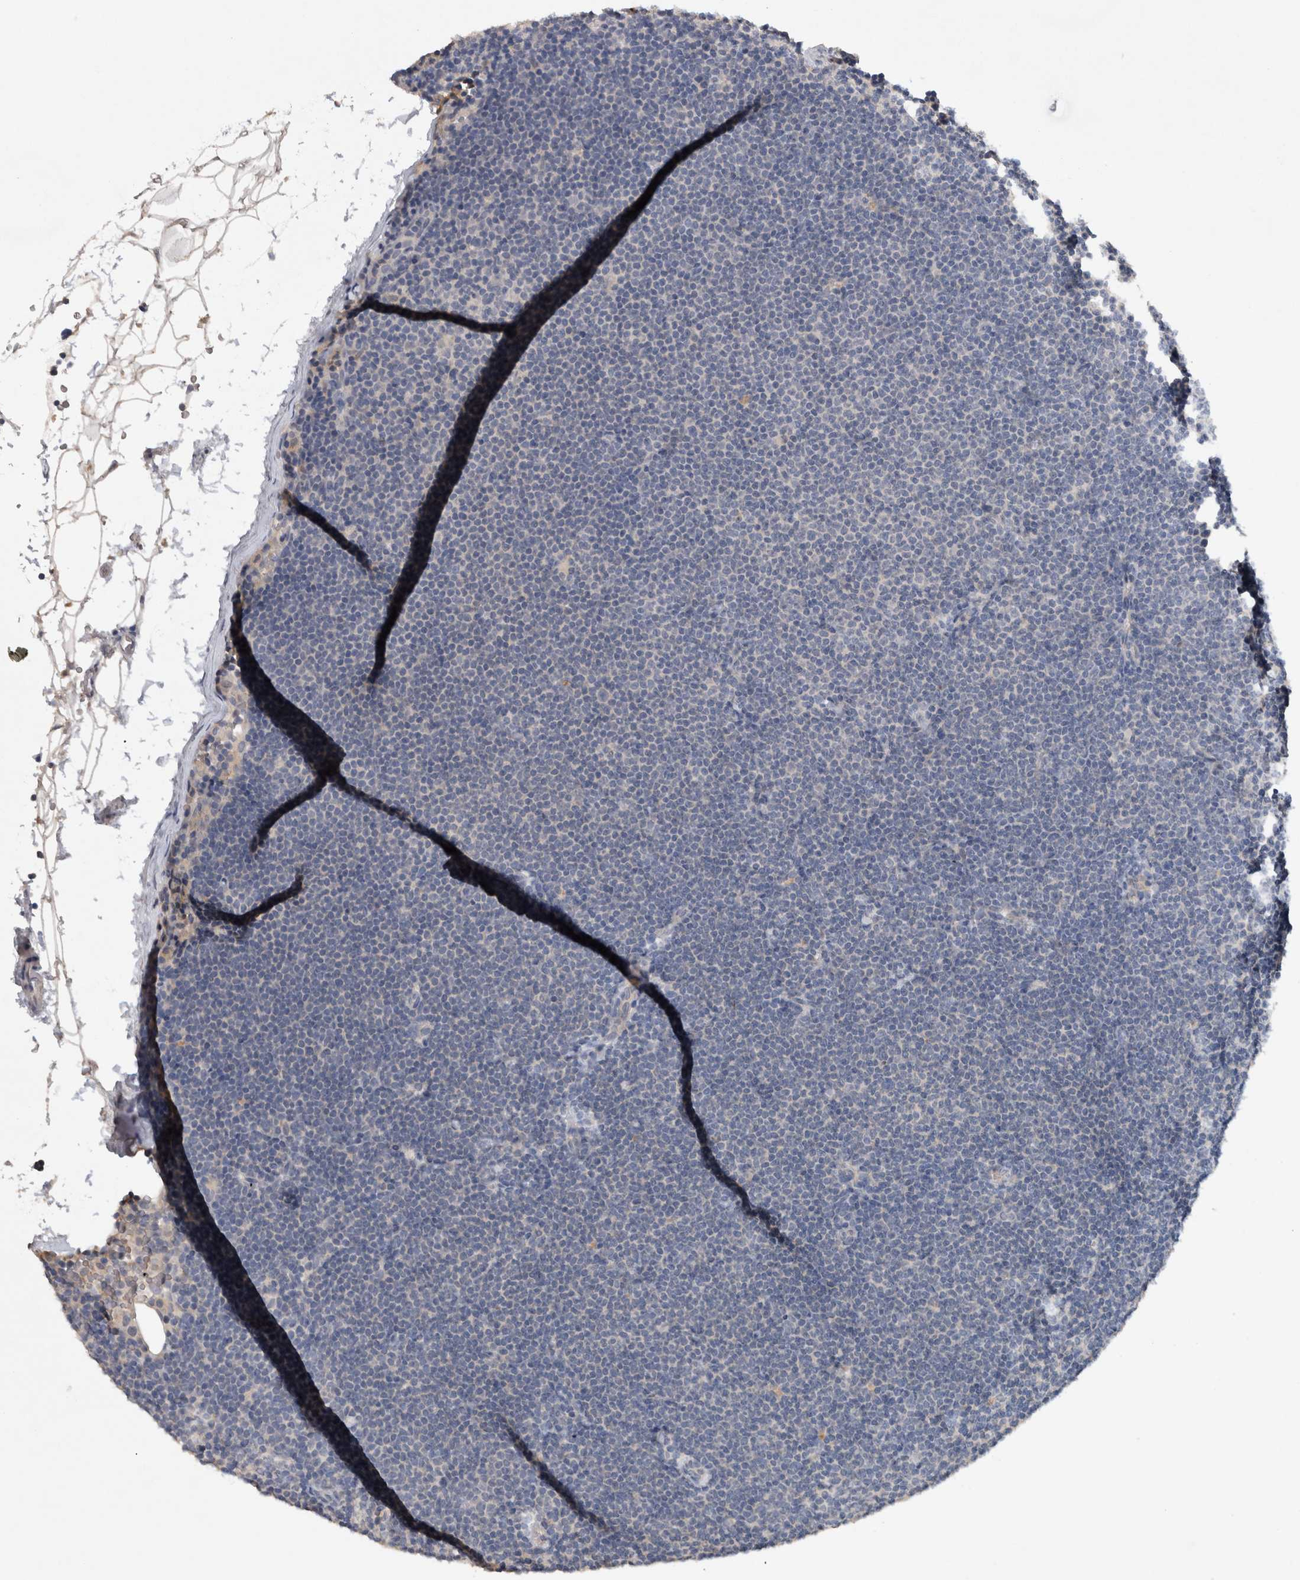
{"staining": {"intensity": "negative", "quantity": "none", "location": "none"}, "tissue": "lymphoma", "cell_type": "Tumor cells", "image_type": "cancer", "snomed": [{"axis": "morphology", "description": "Malignant lymphoma, non-Hodgkin's type, Low grade"}, {"axis": "topography", "description": "Lymph node"}], "caption": "Tumor cells are negative for protein expression in human lymphoma.", "gene": "HEXD", "patient": {"sex": "female", "age": 53}}